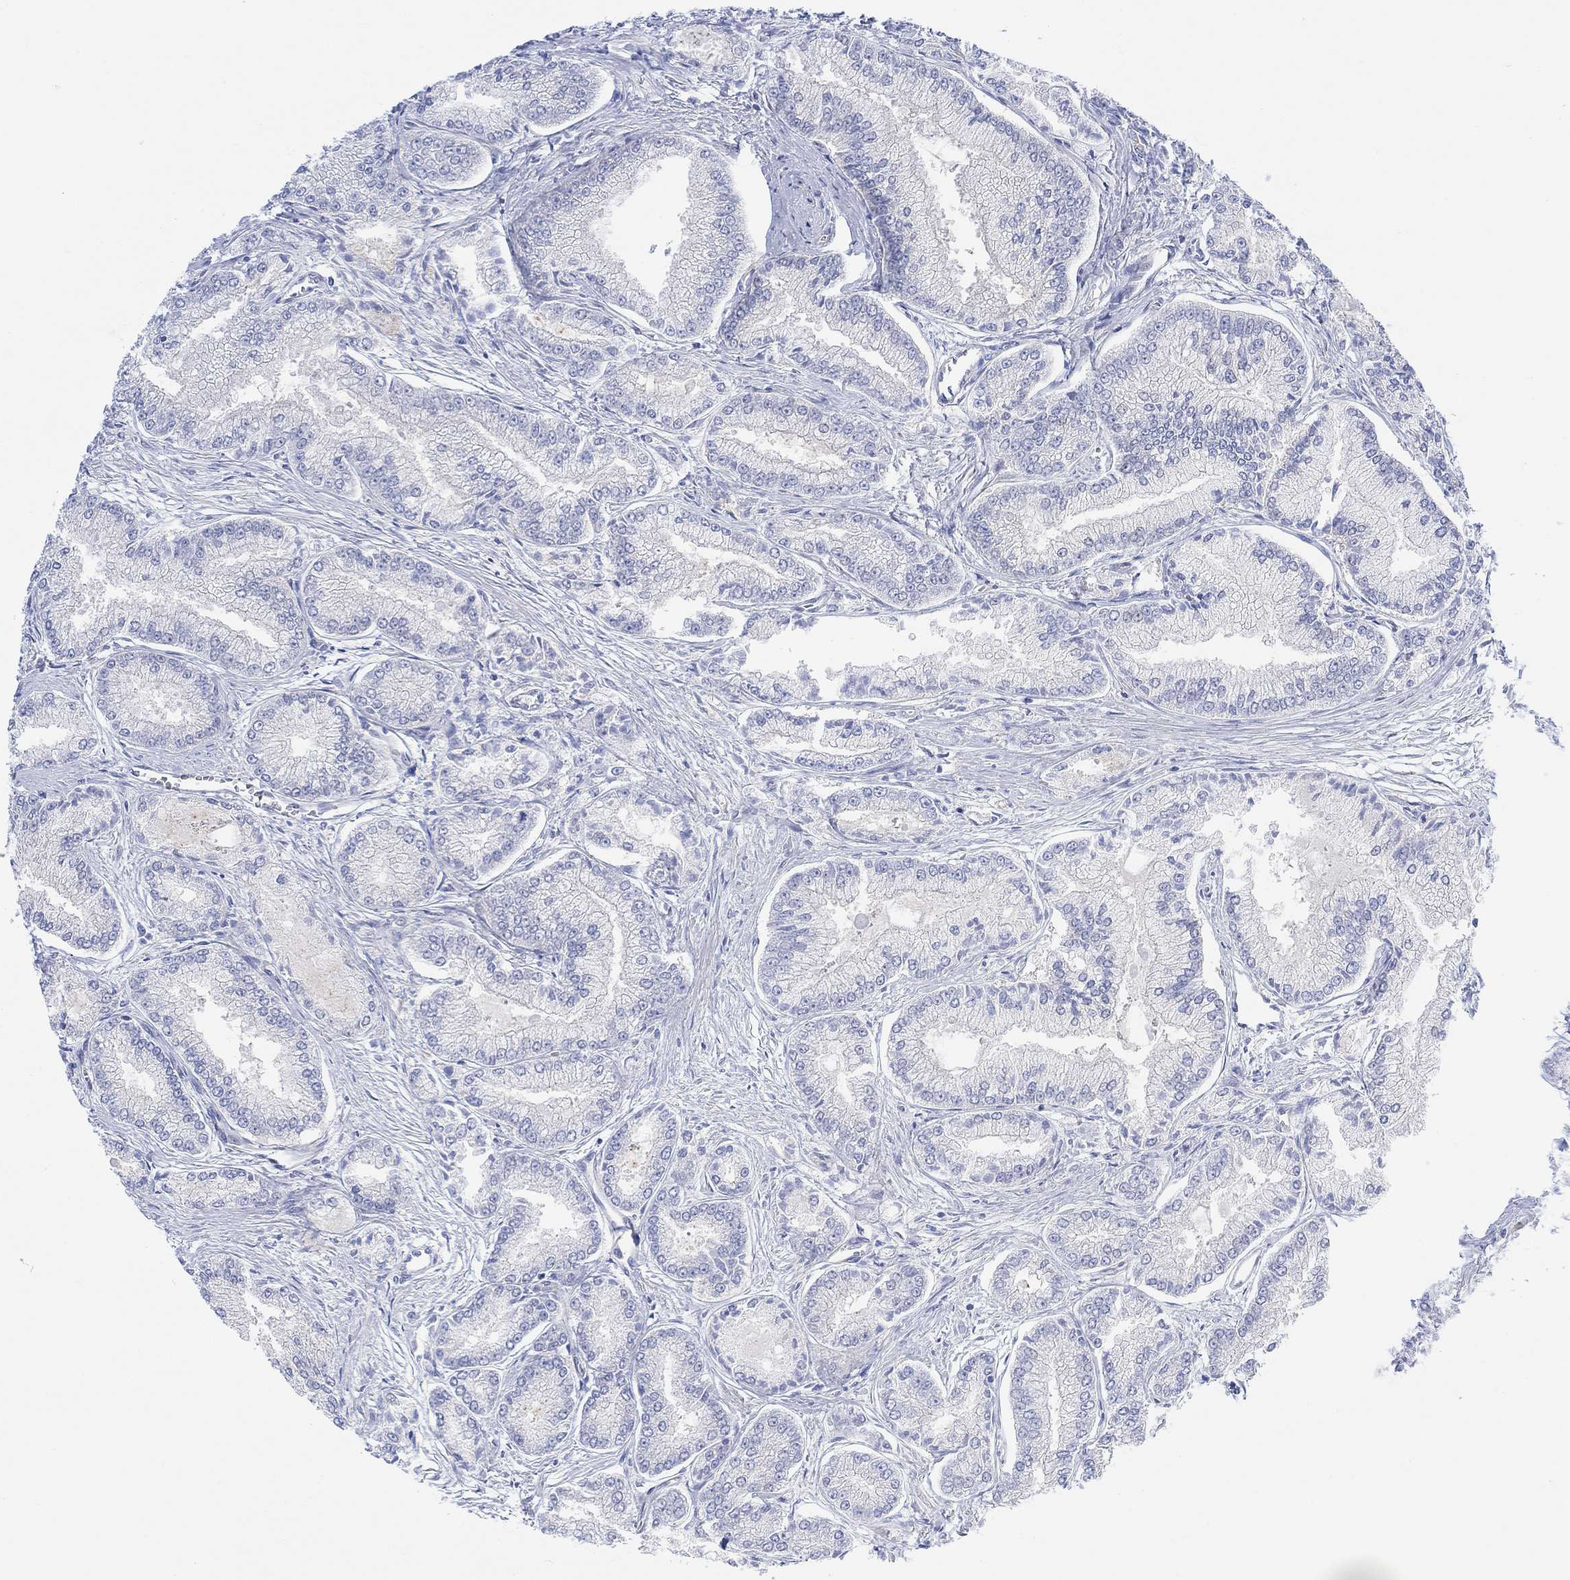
{"staining": {"intensity": "negative", "quantity": "none", "location": "none"}, "tissue": "prostate cancer", "cell_type": "Tumor cells", "image_type": "cancer", "snomed": [{"axis": "morphology", "description": "Adenocarcinoma, NOS"}, {"axis": "morphology", "description": "Adenocarcinoma, High grade"}, {"axis": "topography", "description": "Prostate"}], "caption": "Immunohistochemistry histopathology image of human high-grade adenocarcinoma (prostate) stained for a protein (brown), which exhibits no staining in tumor cells.", "gene": "TLDC2", "patient": {"sex": "male", "age": 70}}